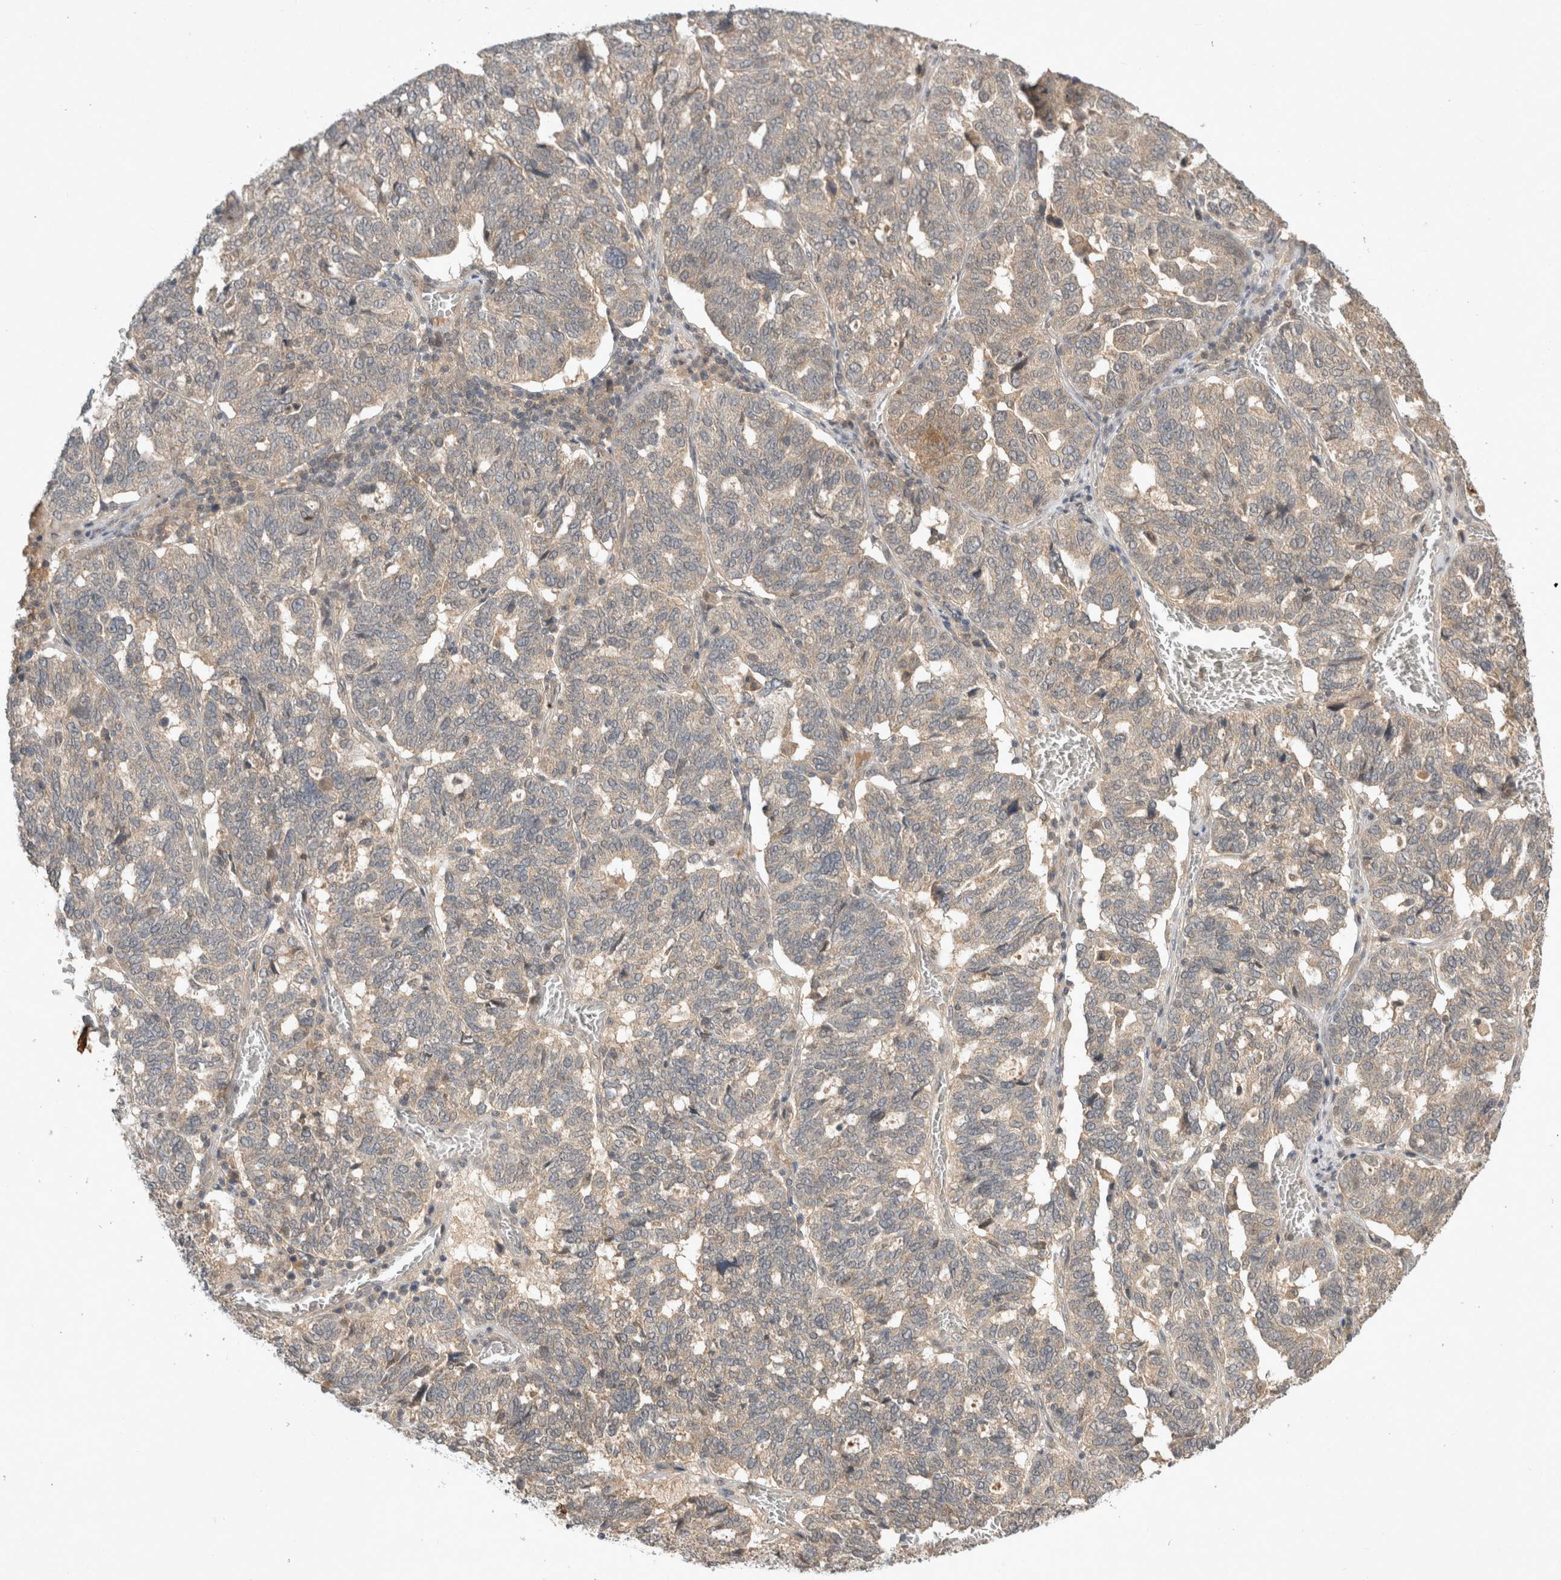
{"staining": {"intensity": "weak", "quantity": ">75%", "location": "cytoplasmic/membranous"}, "tissue": "ovarian cancer", "cell_type": "Tumor cells", "image_type": "cancer", "snomed": [{"axis": "morphology", "description": "Cystadenocarcinoma, serous, NOS"}, {"axis": "topography", "description": "Ovary"}], "caption": "Ovarian cancer was stained to show a protein in brown. There is low levels of weak cytoplasmic/membranous staining in about >75% of tumor cells.", "gene": "LOXL2", "patient": {"sex": "female", "age": 59}}